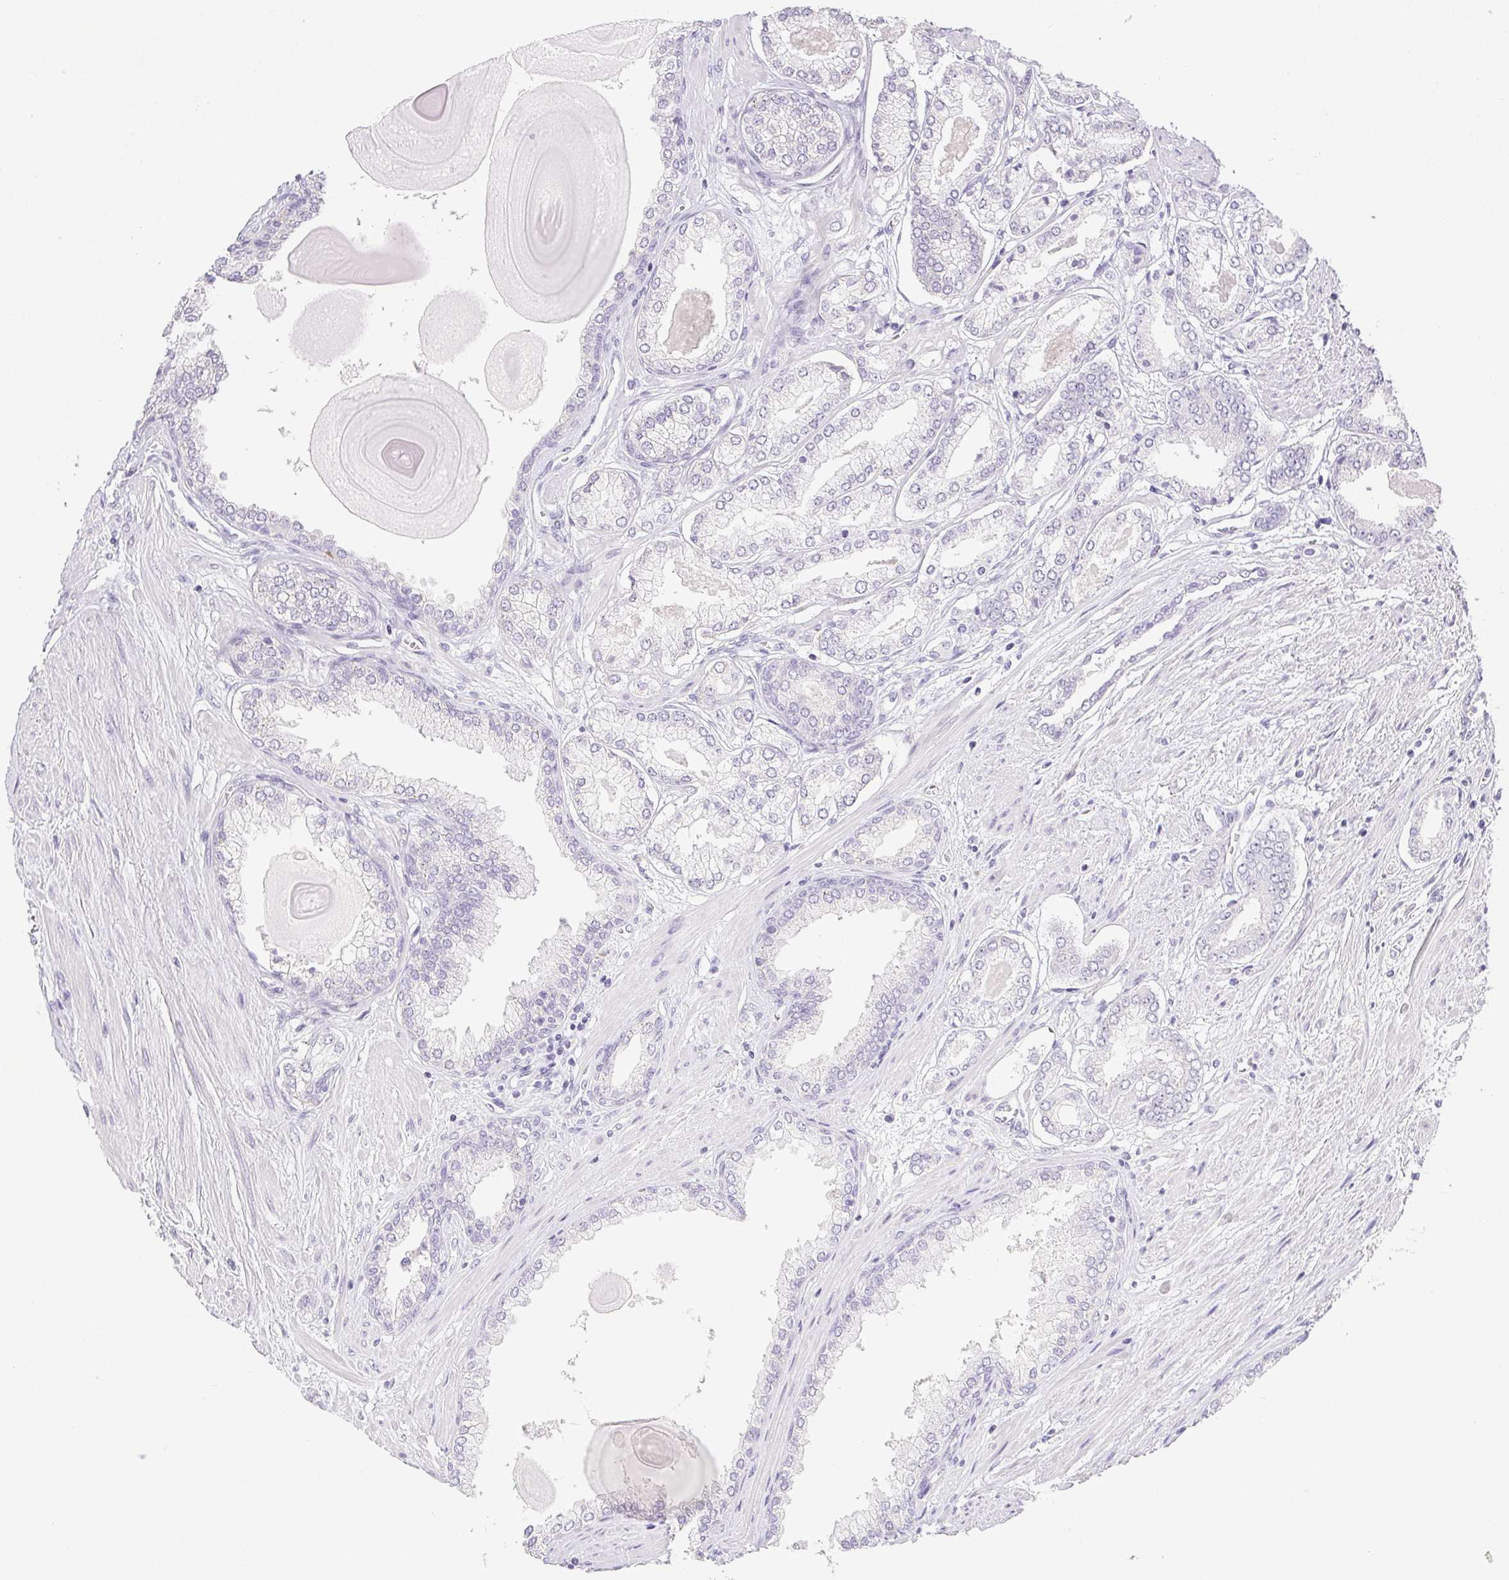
{"staining": {"intensity": "negative", "quantity": "none", "location": "none"}, "tissue": "prostate cancer", "cell_type": "Tumor cells", "image_type": "cancer", "snomed": [{"axis": "morphology", "description": "Adenocarcinoma, Low grade"}, {"axis": "topography", "description": "Prostate"}], "caption": "There is no significant expression in tumor cells of prostate cancer.", "gene": "PAPPA2", "patient": {"sex": "male", "age": 64}}